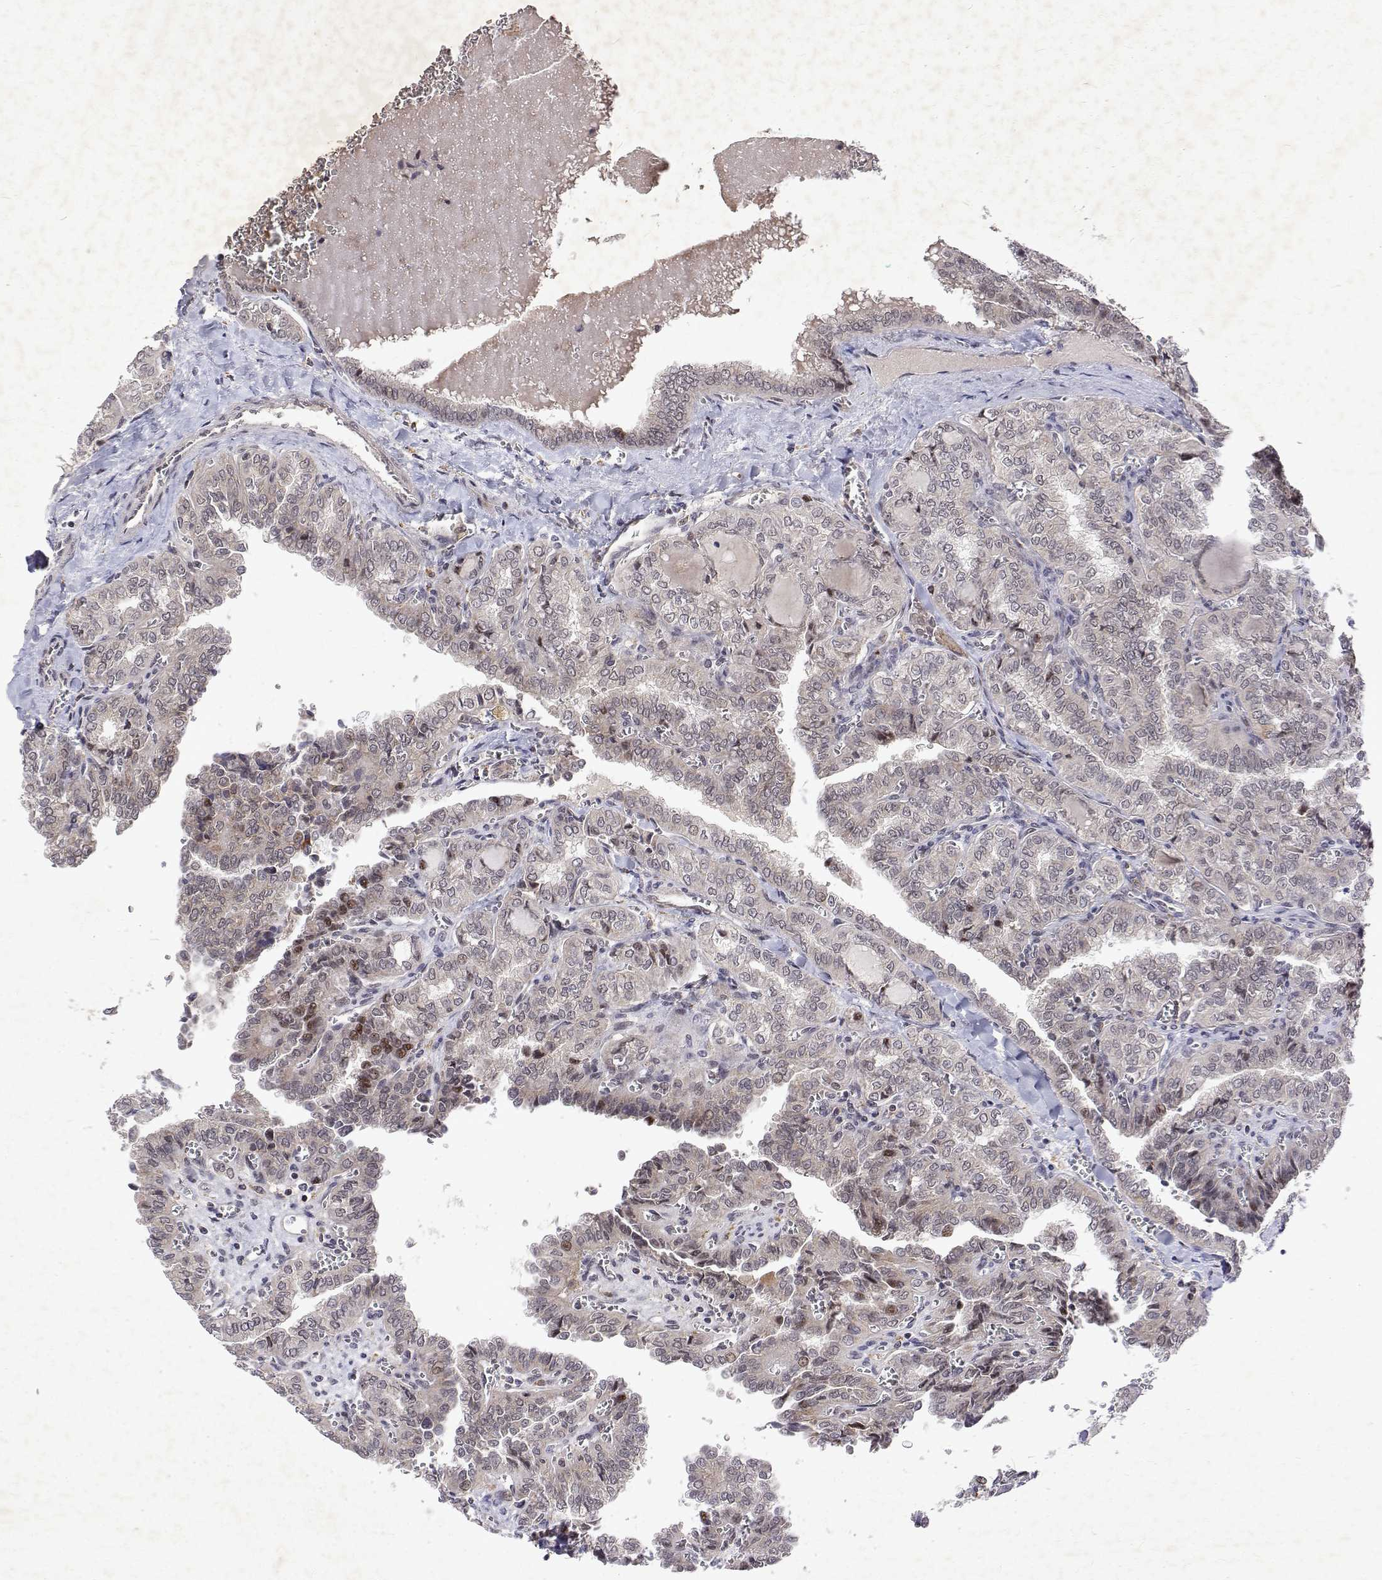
{"staining": {"intensity": "weak", "quantity": "25%-75%", "location": "cytoplasmic/membranous,nuclear"}, "tissue": "thyroid cancer", "cell_type": "Tumor cells", "image_type": "cancer", "snomed": [{"axis": "morphology", "description": "Papillary adenocarcinoma, NOS"}, {"axis": "topography", "description": "Thyroid gland"}], "caption": "Weak cytoplasmic/membranous and nuclear protein positivity is seen in about 25%-75% of tumor cells in thyroid cancer.", "gene": "ALKBH8", "patient": {"sex": "female", "age": 41}}